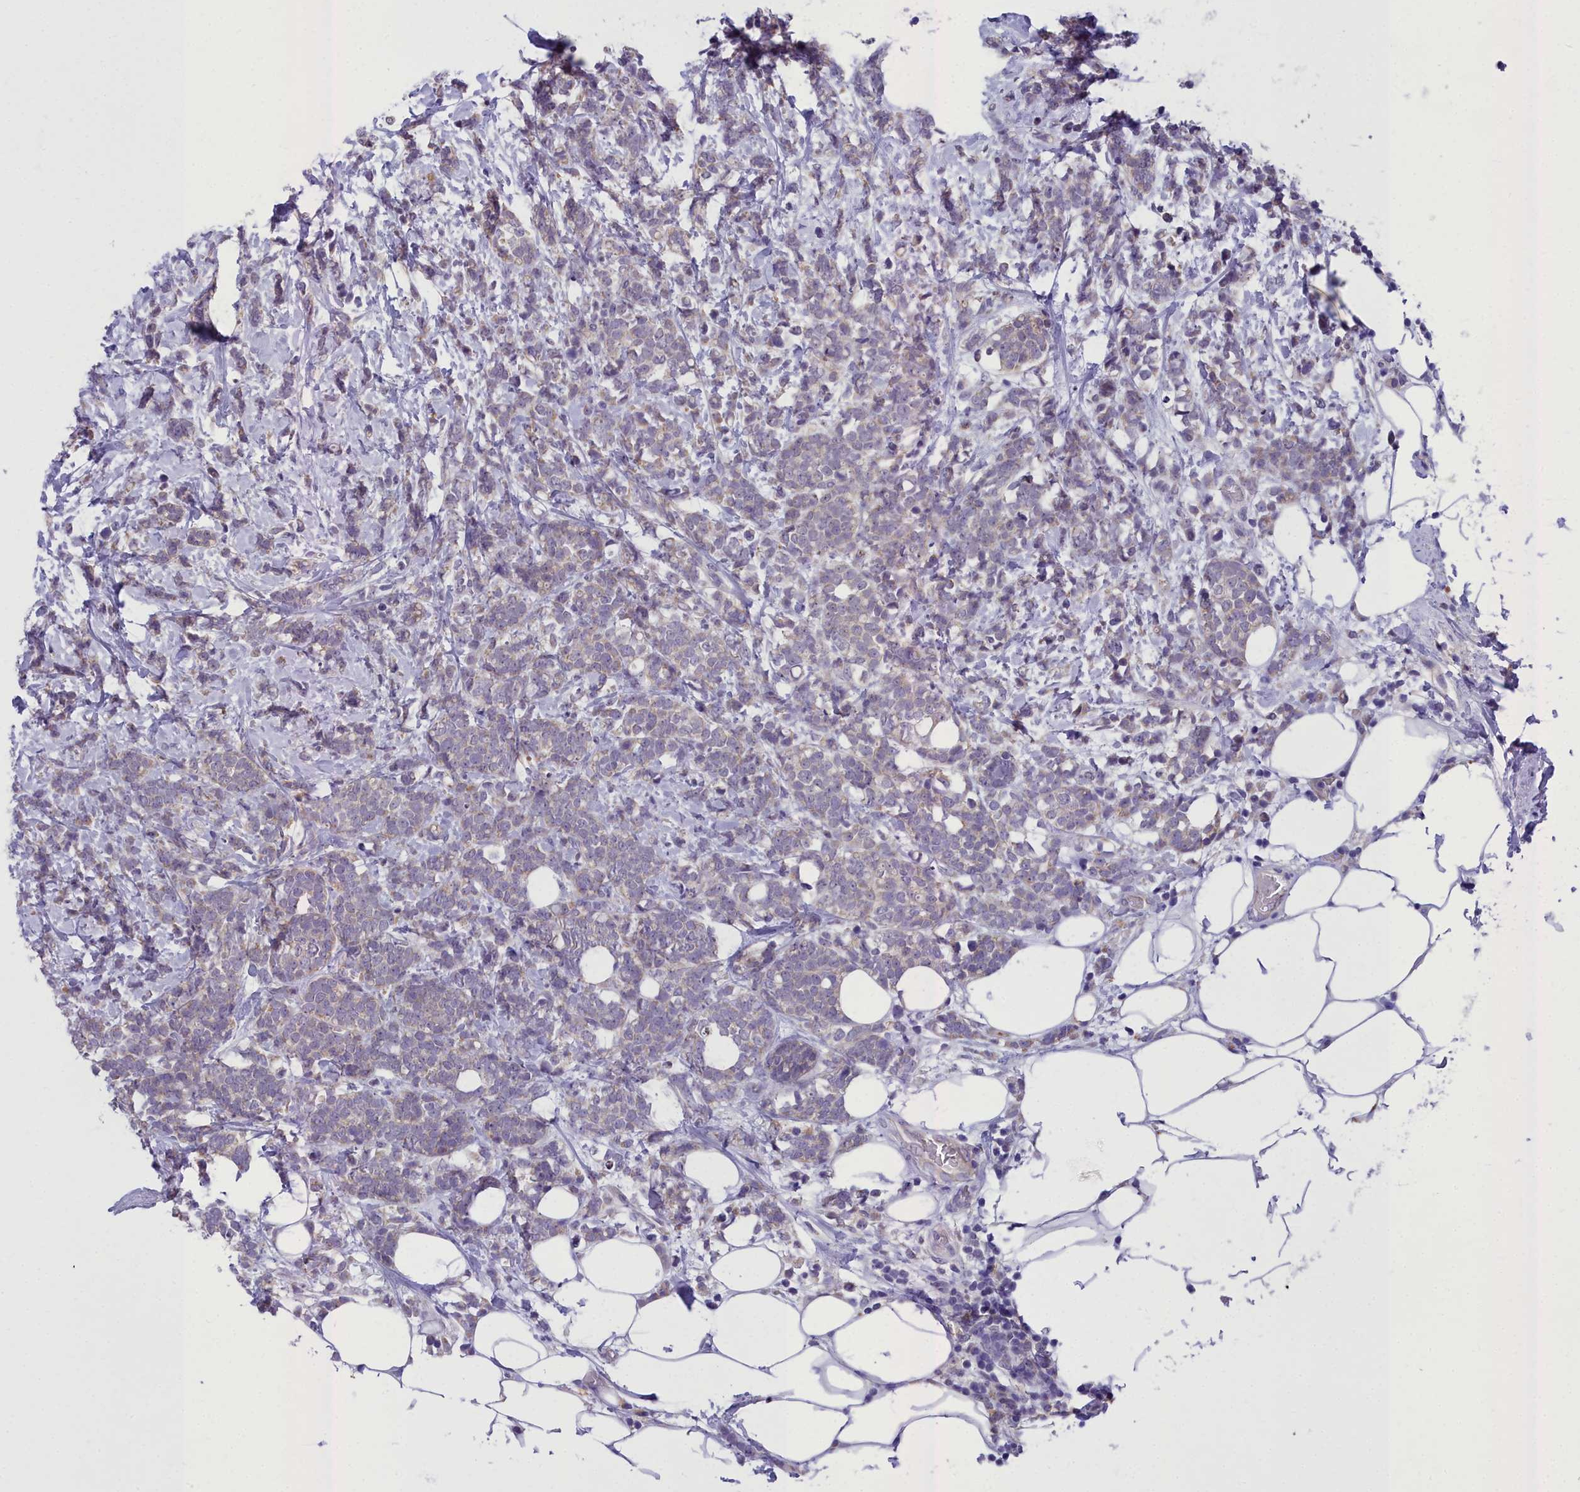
{"staining": {"intensity": "negative", "quantity": "none", "location": "none"}, "tissue": "breast cancer", "cell_type": "Tumor cells", "image_type": "cancer", "snomed": [{"axis": "morphology", "description": "Lobular carcinoma"}, {"axis": "topography", "description": "Breast"}], "caption": "Tumor cells show no significant positivity in breast lobular carcinoma.", "gene": "MIIP", "patient": {"sex": "female", "age": 58}}